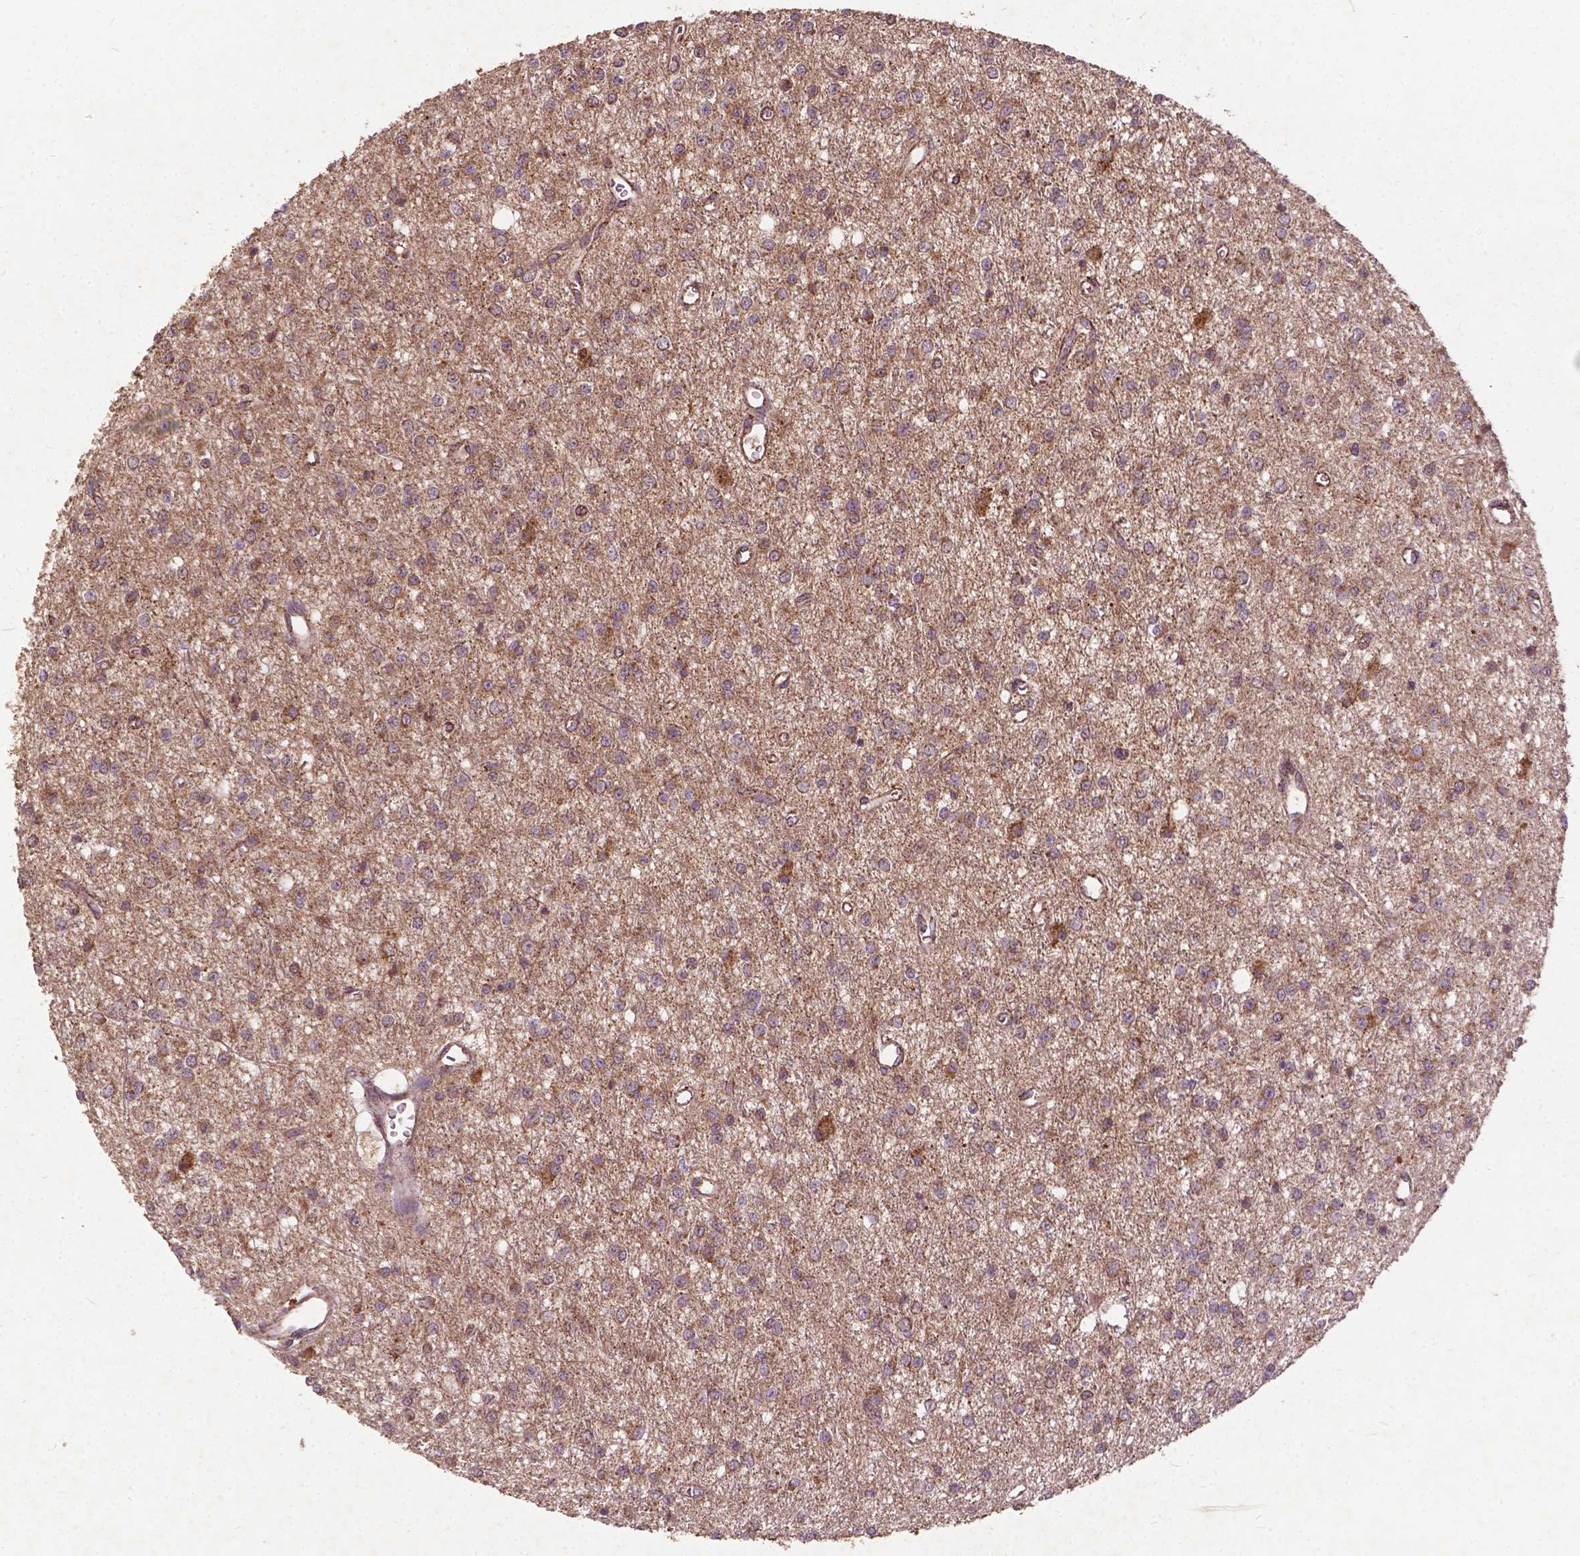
{"staining": {"intensity": "moderate", "quantity": ">75%", "location": "cytoplasmic/membranous"}, "tissue": "glioma", "cell_type": "Tumor cells", "image_type": "cancer", "snomed": [{"axis": "morphology", "description": "Glioma, malignant, Low grade"}, {"axis": "topography", "description": "Brain"}], "caption": "Brown immunohistochemical staining in glioma shows moderate cytoplasmic/membranous staining in approximately >75% of tumor cells.", "gene": "UBXN2A", "patient": {"sex": "female", "age": 45}}